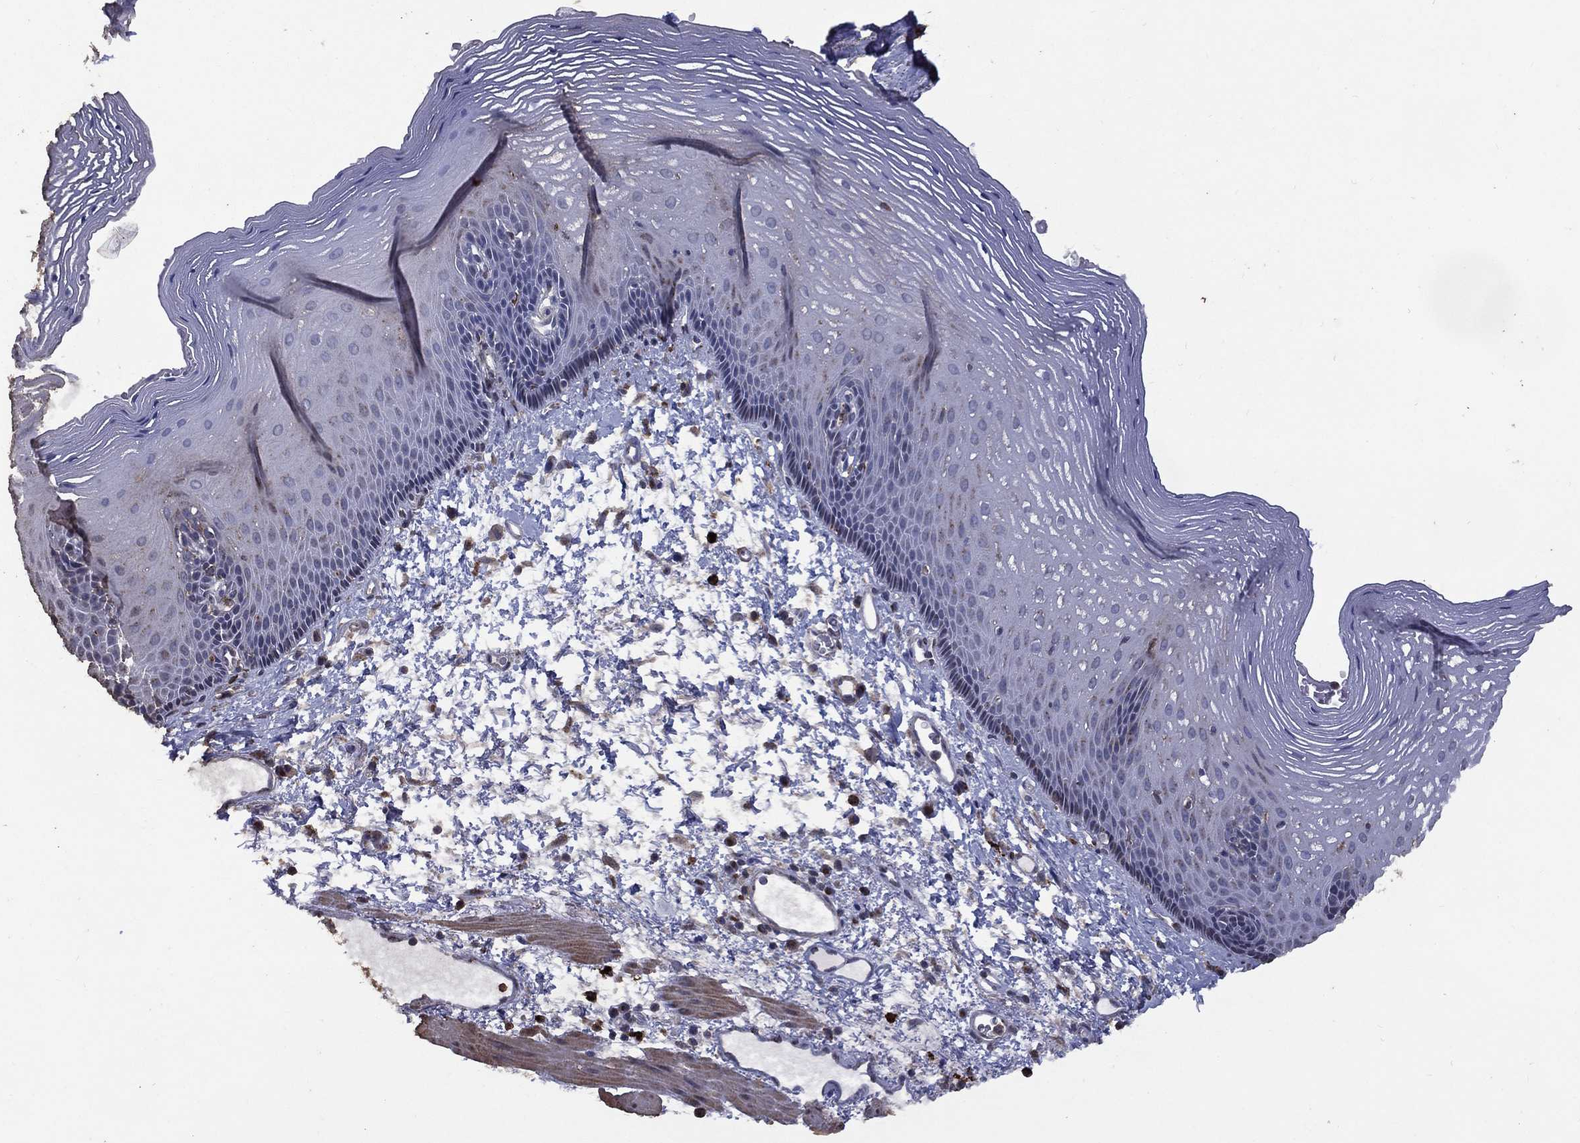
{"staining": {"intensity": "weak", "quantity": "<25%", "location": "cytoplasmic/membranous"}, "tissue": "esophagus", "cell_type": "Squamous epithelial cells", "image_type": "normal", "snomed": [{"axis": "morphology", "description": "Normal tissue, NOS"}, {"axis": "topography", "description": "Esophagus"}], "caption": "Squamous epithelial cells are negative for protein expression in unremarkable human esophagus. (Immunohistochemistry, brightfield microscopy, high magnification).", "gene": "GPR183", "patient": {"sex": "male", "age": 76}}